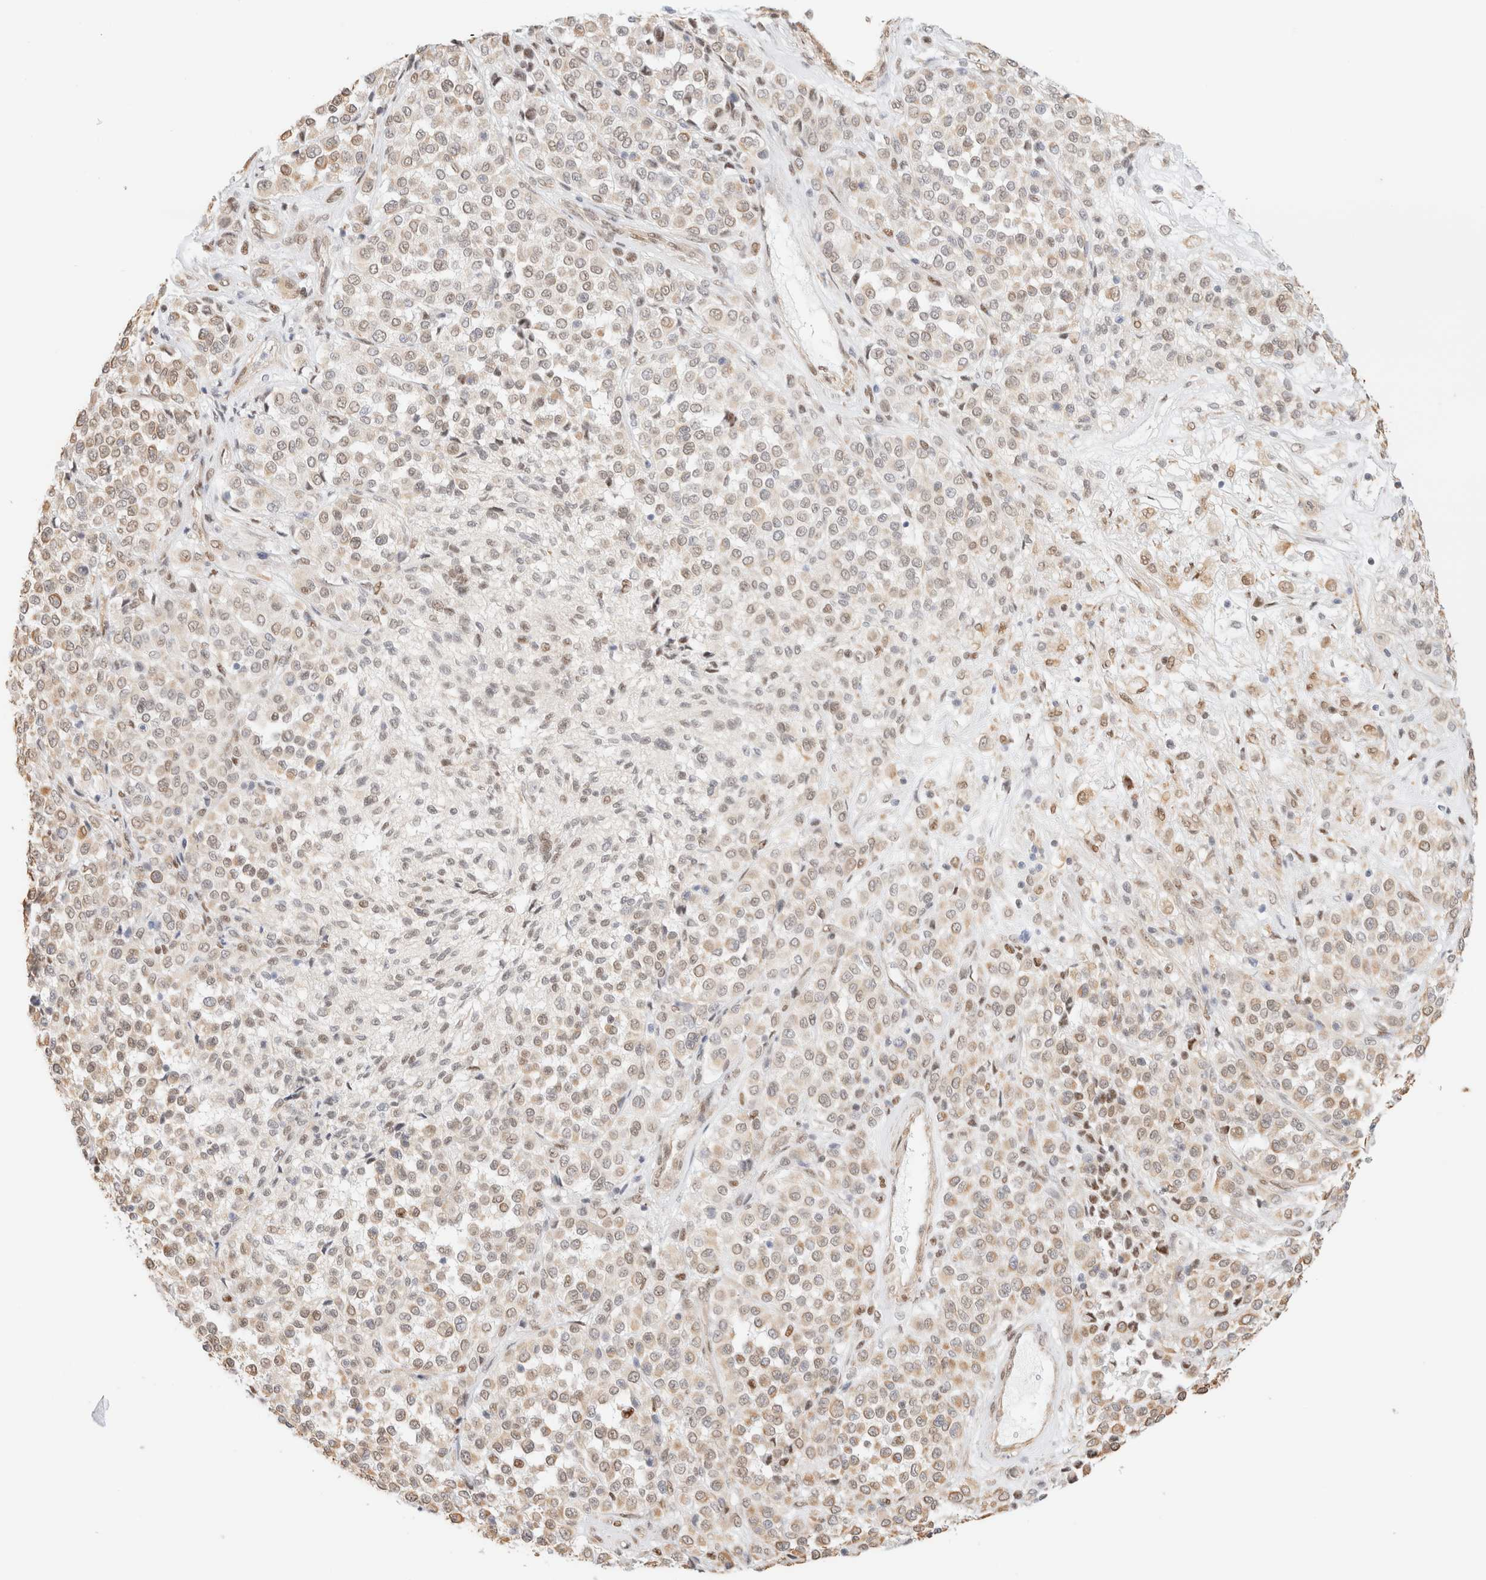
{"staining": {"intensity": "weak", "quantity": ">75%", "location": "nuclear"}, "tissue": "melanoma", "cell_type": "Tumor cells", "image_type": "cancer", "snomed": [{"axis": "morphology", "description": "Malignant melanoma, Metastatic site"}, {"axis": "topography", "description": "Pancreas"}], "caption": "Tumor cells display low levels of weak nuclear staining in approximately >75% of cells in human malignant melanoma (metastatic site).", "gene": "ARID5A", "patient": {"sex": "female", "age": 30}}